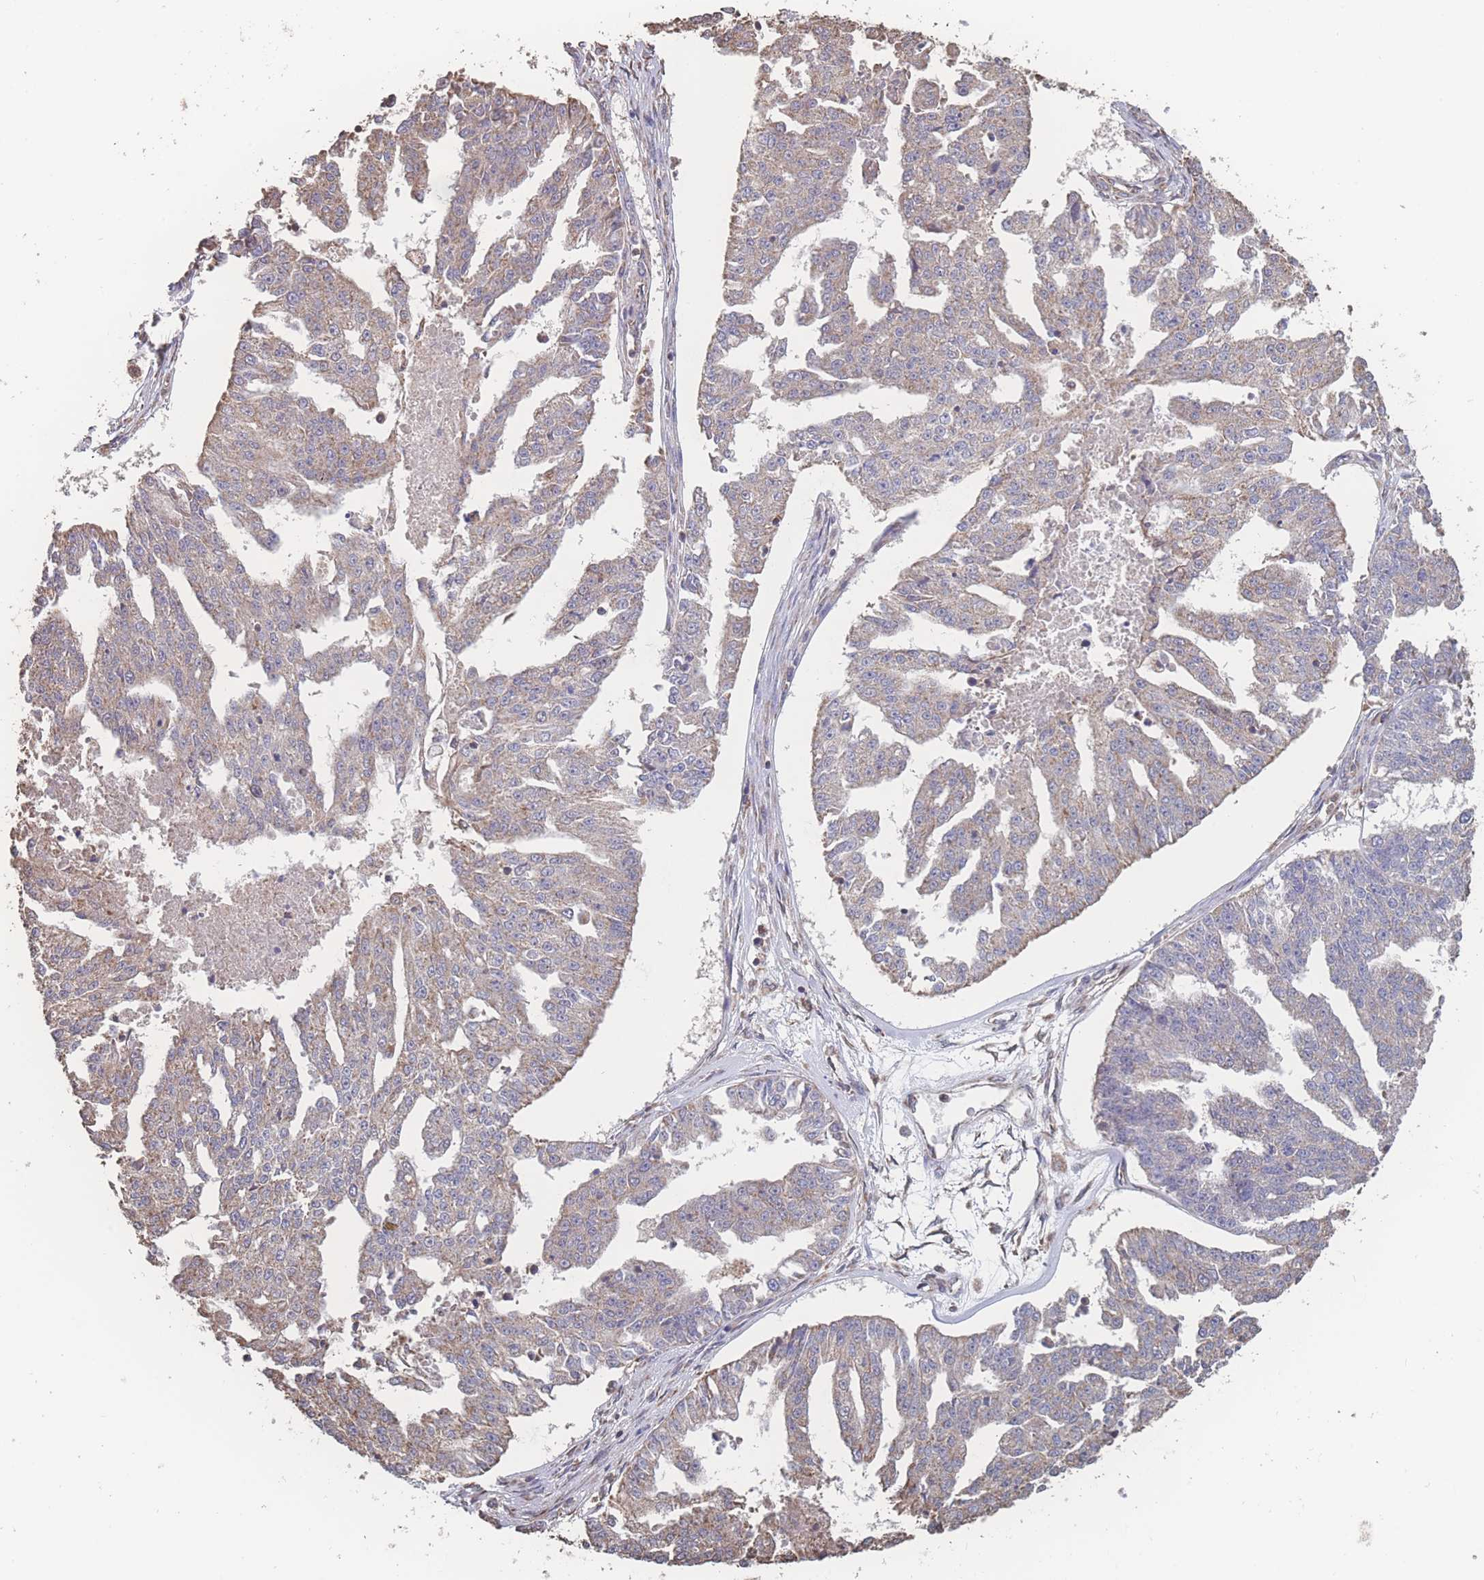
{"staining": {"intensity": "weak", "quantity": "25%-75%", "location": "cytoplasmic/membranous"}, "tissue": "ovarian cancer", "cell_type": "Tumor cells", "image_type": "cancer", "snomed": [{"axis": "morphology", "description": "Cystadenocarcinoma, serous, NOS"}, {"axis": "topography", "description": "Ovary"}], "caption": "High-magnification brightfield microscopy of ovarian cancer (serous cystadenocarcinoma) stained with DAB (3,3'-diaminobenzidine) (brown) and counterstained with hematoxylin (blue). tumor cells exhibit weak cytoplasmic/membranous staining is identified in about25%-75% of cells.", "gene": "SGSM3", "patient": {"sex": "female", "age": 58}}